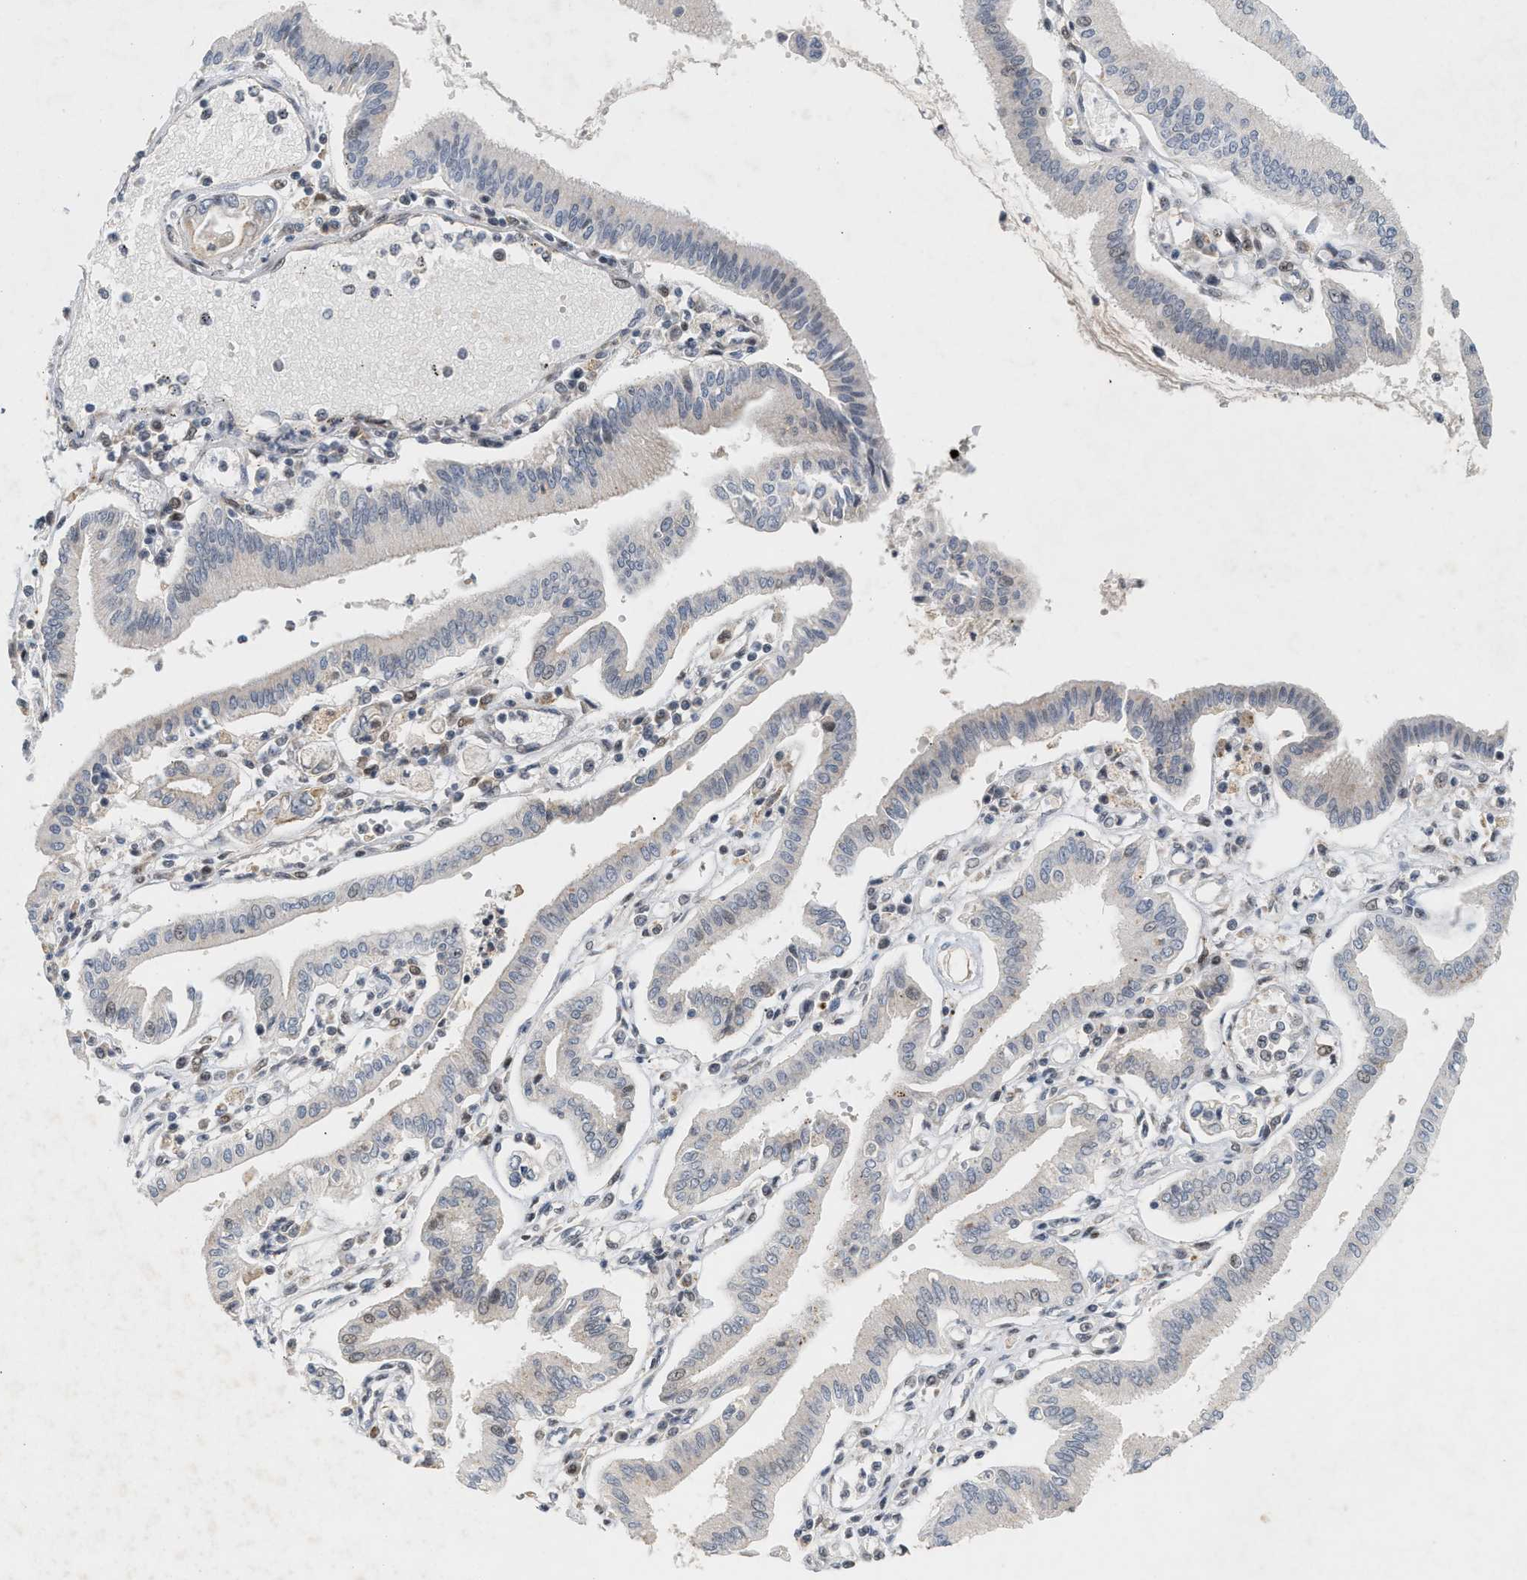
{"staining": {"intensity": "negative", "quantity": "none", "location": "none"}, "tissue": "pancreatic cancer", "cell_type": "Tumor cells", "image_type": "cancer", "snomed": [{"axis": "morphology", "description": "Adenocarcinoma, NOS"}, {"axis": "topography", "description": "Pancreas"}], "caption": "Immunohistochemistry (IHC) of pancreatic cancer displays no staining in tumor cells.", "gene": "ZPR1", "patient": {"sex": "male", "age": 56}}